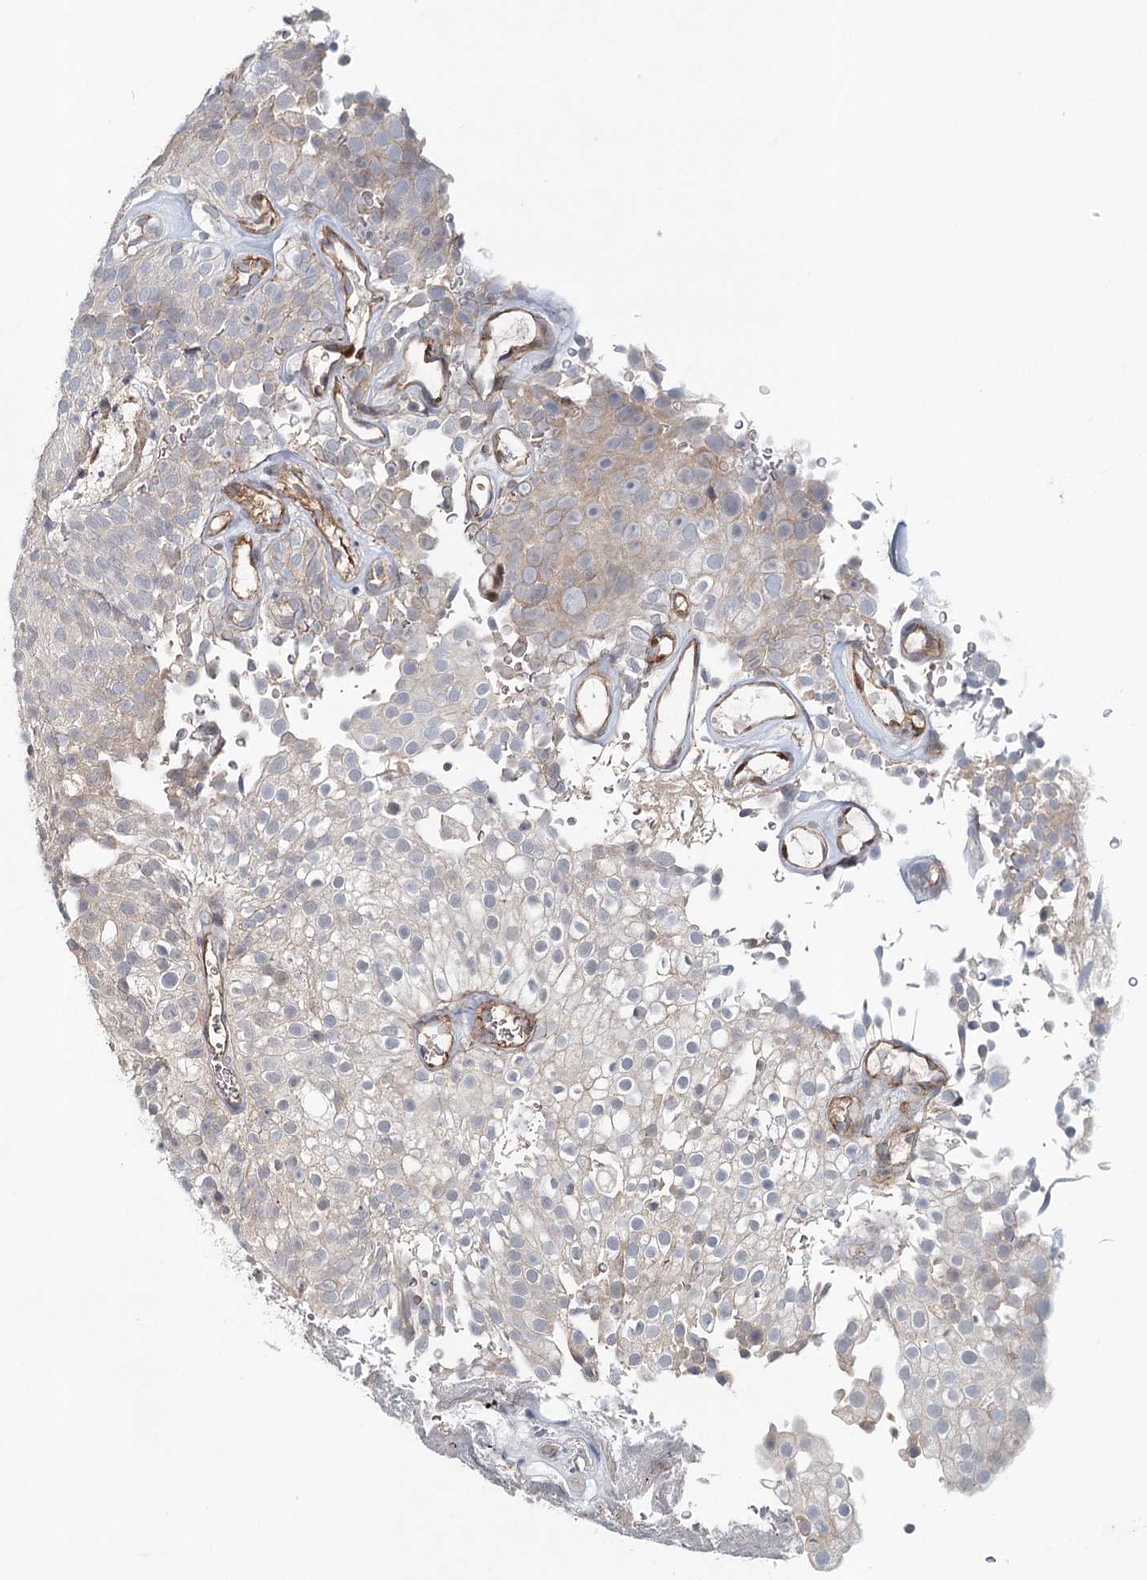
{"staining": {"intensity": "weak", "quantity": "<25%", "location": "cytoplasmic/membranous"}, "tissue": "urothelial cancer", "cell_type": "Tumor cells", "image_type": "cancer", "snomed": [{"axis": "morphology", "description": "Urothelial carcinoma, Low grade"}, {"axis": "topography", "description": "Urinary bladder"}], "caption": "Human low-grade urothelial carcinoma stained for a protein using immunohistochemistry (IHC) shows no expression in tumor cells.", "gene": "SYNPO", "patient": {"sex": "male", "age": 78}}